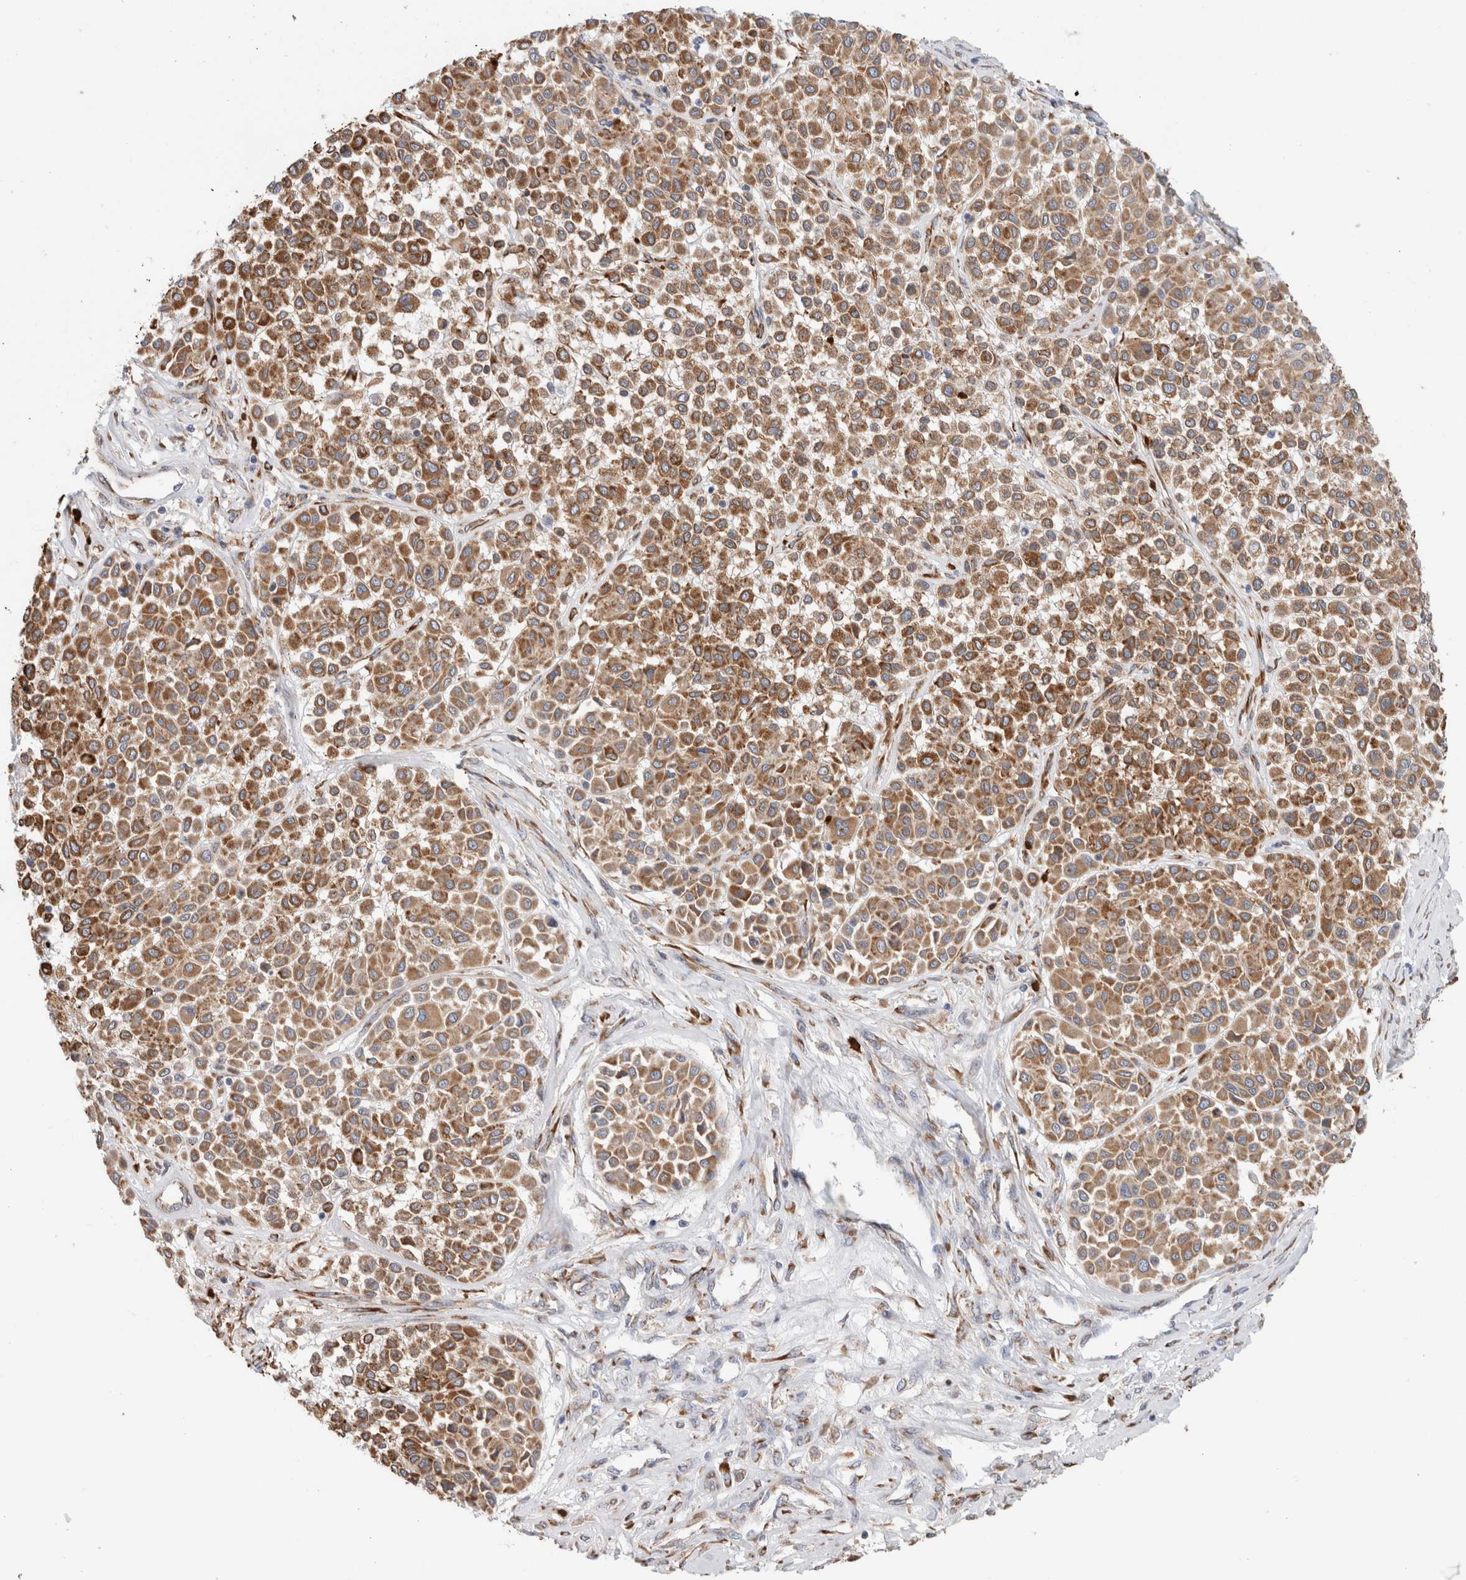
{"staining": {"intensity": "moderate", "quantity": ">75%", "location": "cytoplasmic/membranous"}, "tissue": "melanoma", "cell_type": "Tumor cells", "image_type": "cancer", "snomed": [{"axis": "morphology", "description": "Malignant melanoma, Metastatic site"}, {"axis": "topography", "description": "Soft tissue"}], "caption": "DAB (3,3'-diaminobenzidine) immunohistochemical staining of human malignant melanoma (metastatic site) displays moderate cytoplasmic/membranous protein positivity in about >75% of tumor cells.", "gene": "P4HA1", "patient": {"sex": "male", "age": 41}}